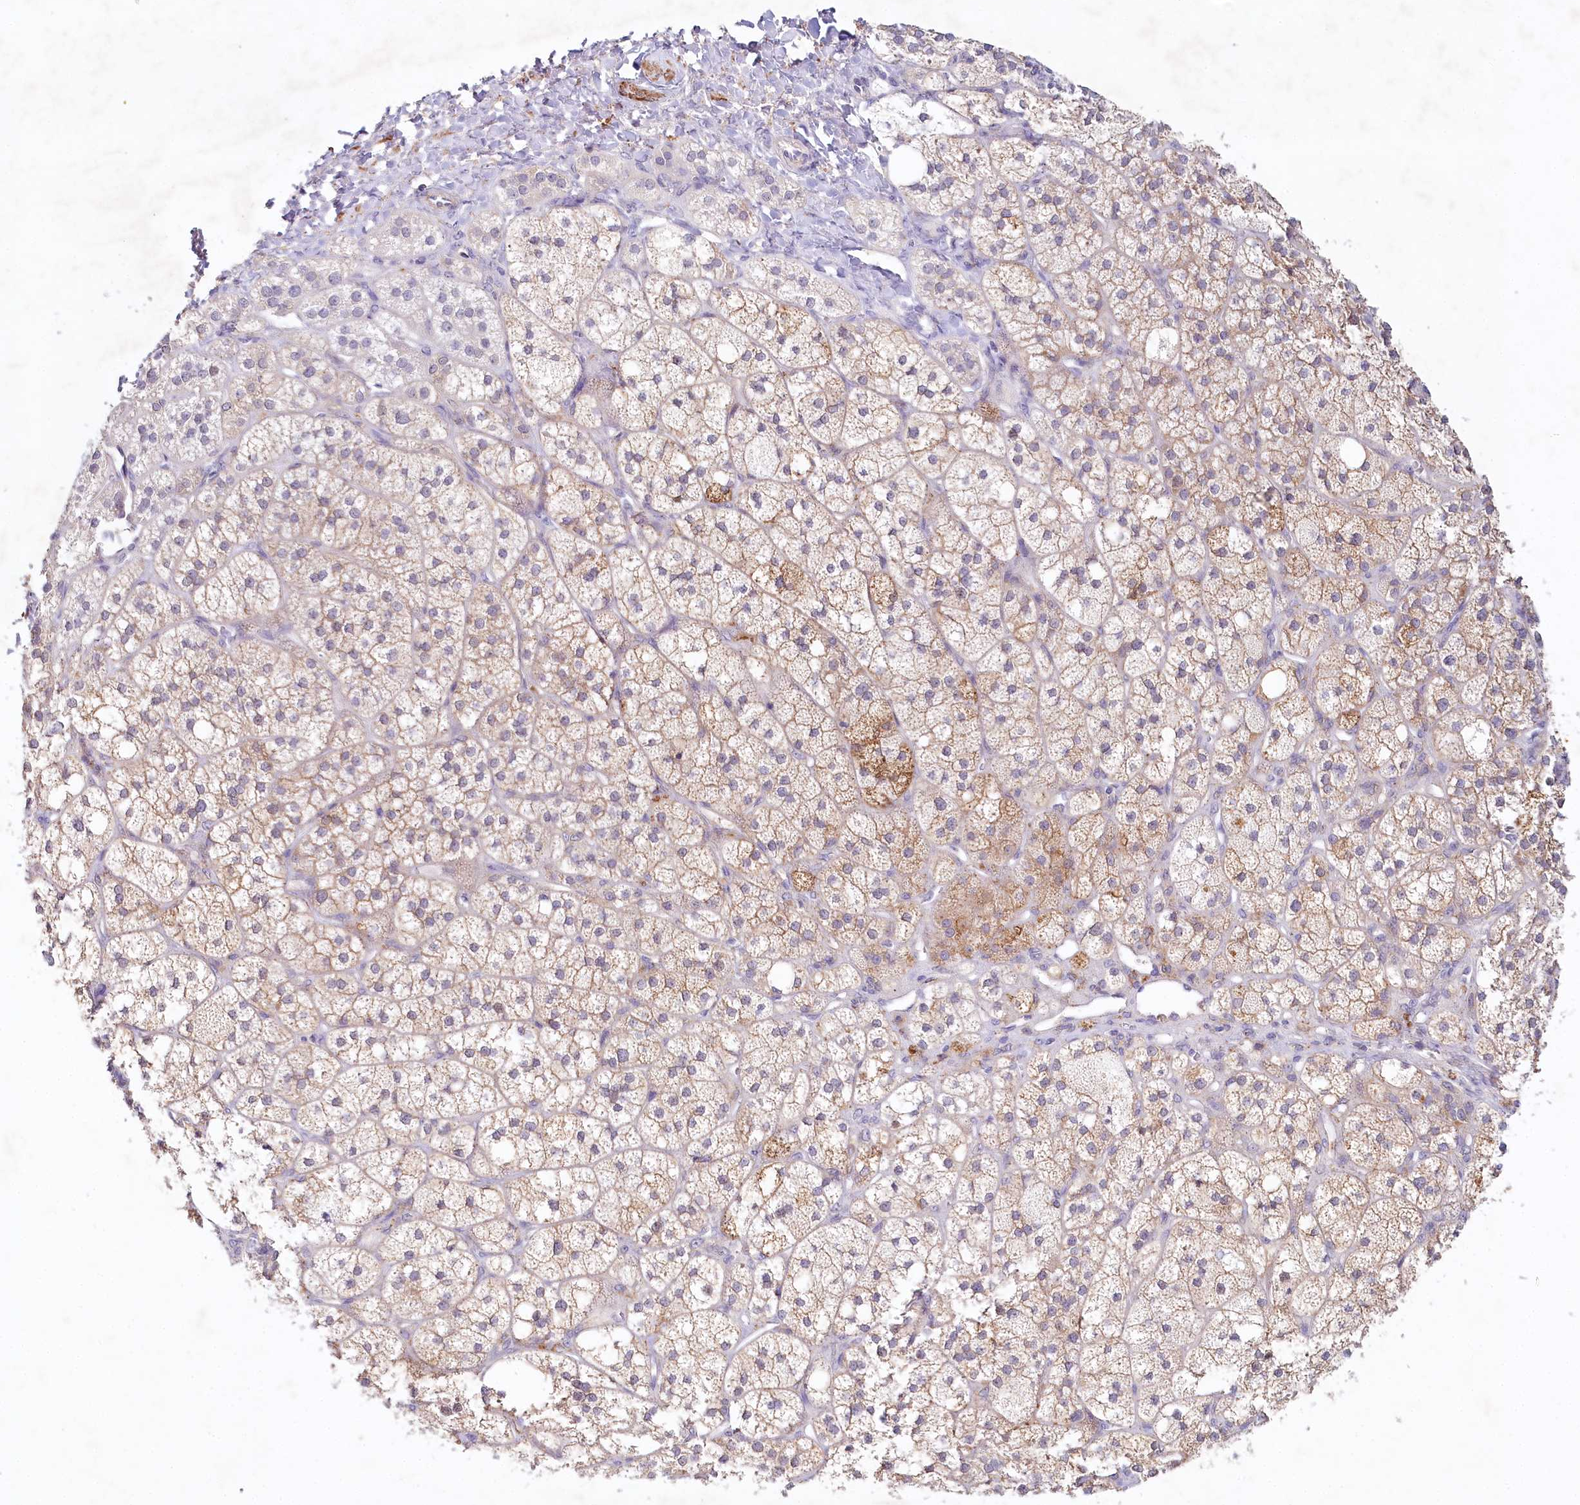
{"staining": {"intensity": "moderate", "quantity": "25%-75%", "location": "cytoplasmic/membranous"}, "tissue": "adrenal gland", "cell_type": "Glandular cells", "image_type": "normal", "snomed": [{"axis": "morphology", "description": "Normal tissue, NOS"}, {"axis": "topography", "description": "Adrenal gland"}], "caption": "Adrenal gland stained for a protein (brown) demonstrates moderate cytoplasmic/membranous positive staining in approximately 25%-75% of glandular cells.", "gene": "ALDH3B1", "patient": {"sex": "male", "age": 61}}